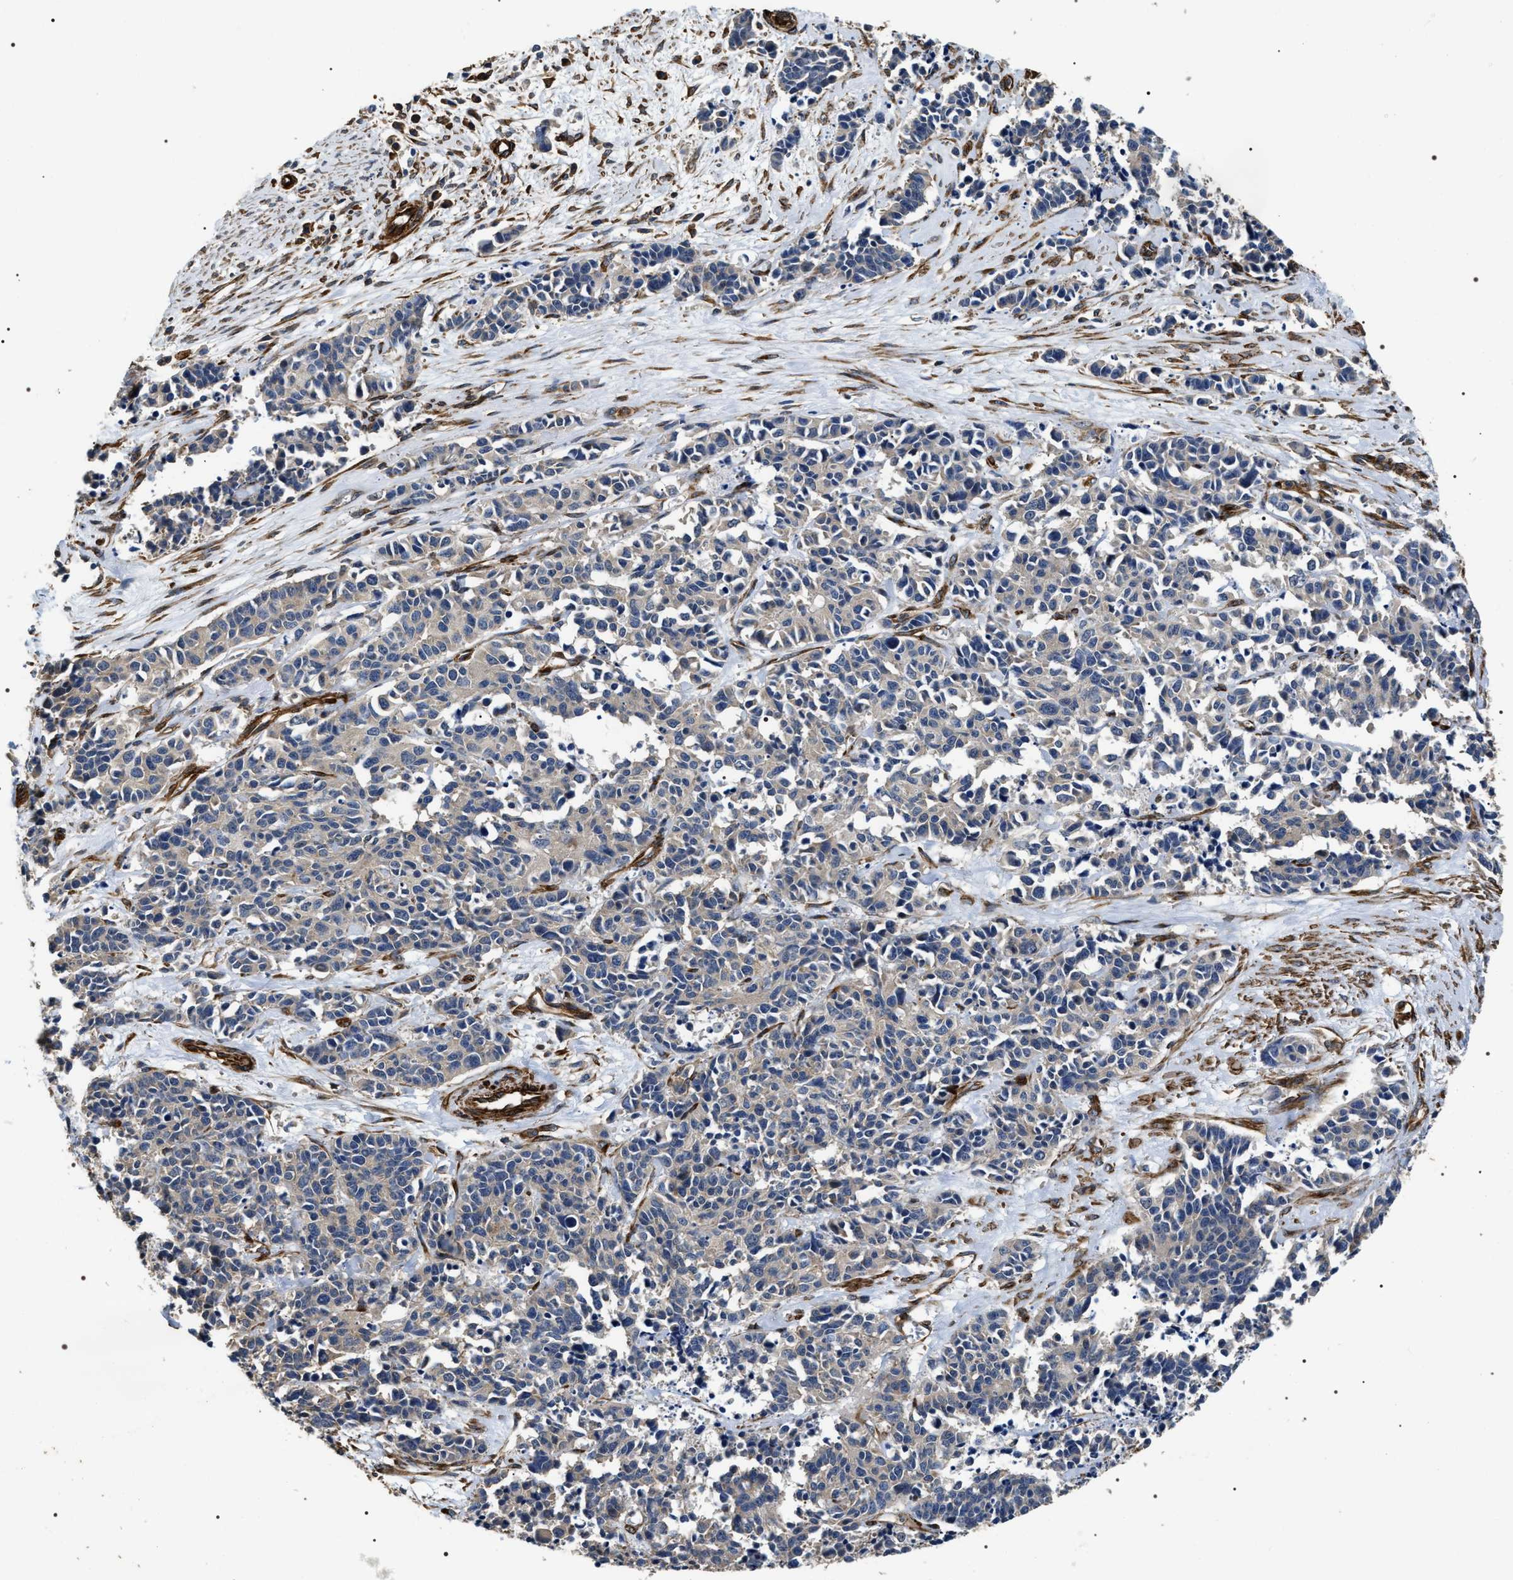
{"staining": {"intensity": "negative", "quantity": "none", "location": "none"}, "tissue": "cervical cancer", "cell_type": "Tumor cells", "image_type": "cancer", "snomed": [{"axis": "morphology", "description": "Squamous cell carcinoma, NOS"}, {"axis": "topography", "description": "Cervix"}], "caption": "This is an immunohistochemistry (IHC) photomicrograph of human squamous cell carcinoma (cervical). There is no positivity in tumor cells.", "gene": "ZC3HAV1L", "patient": {"sex": "female", "age": 35}}